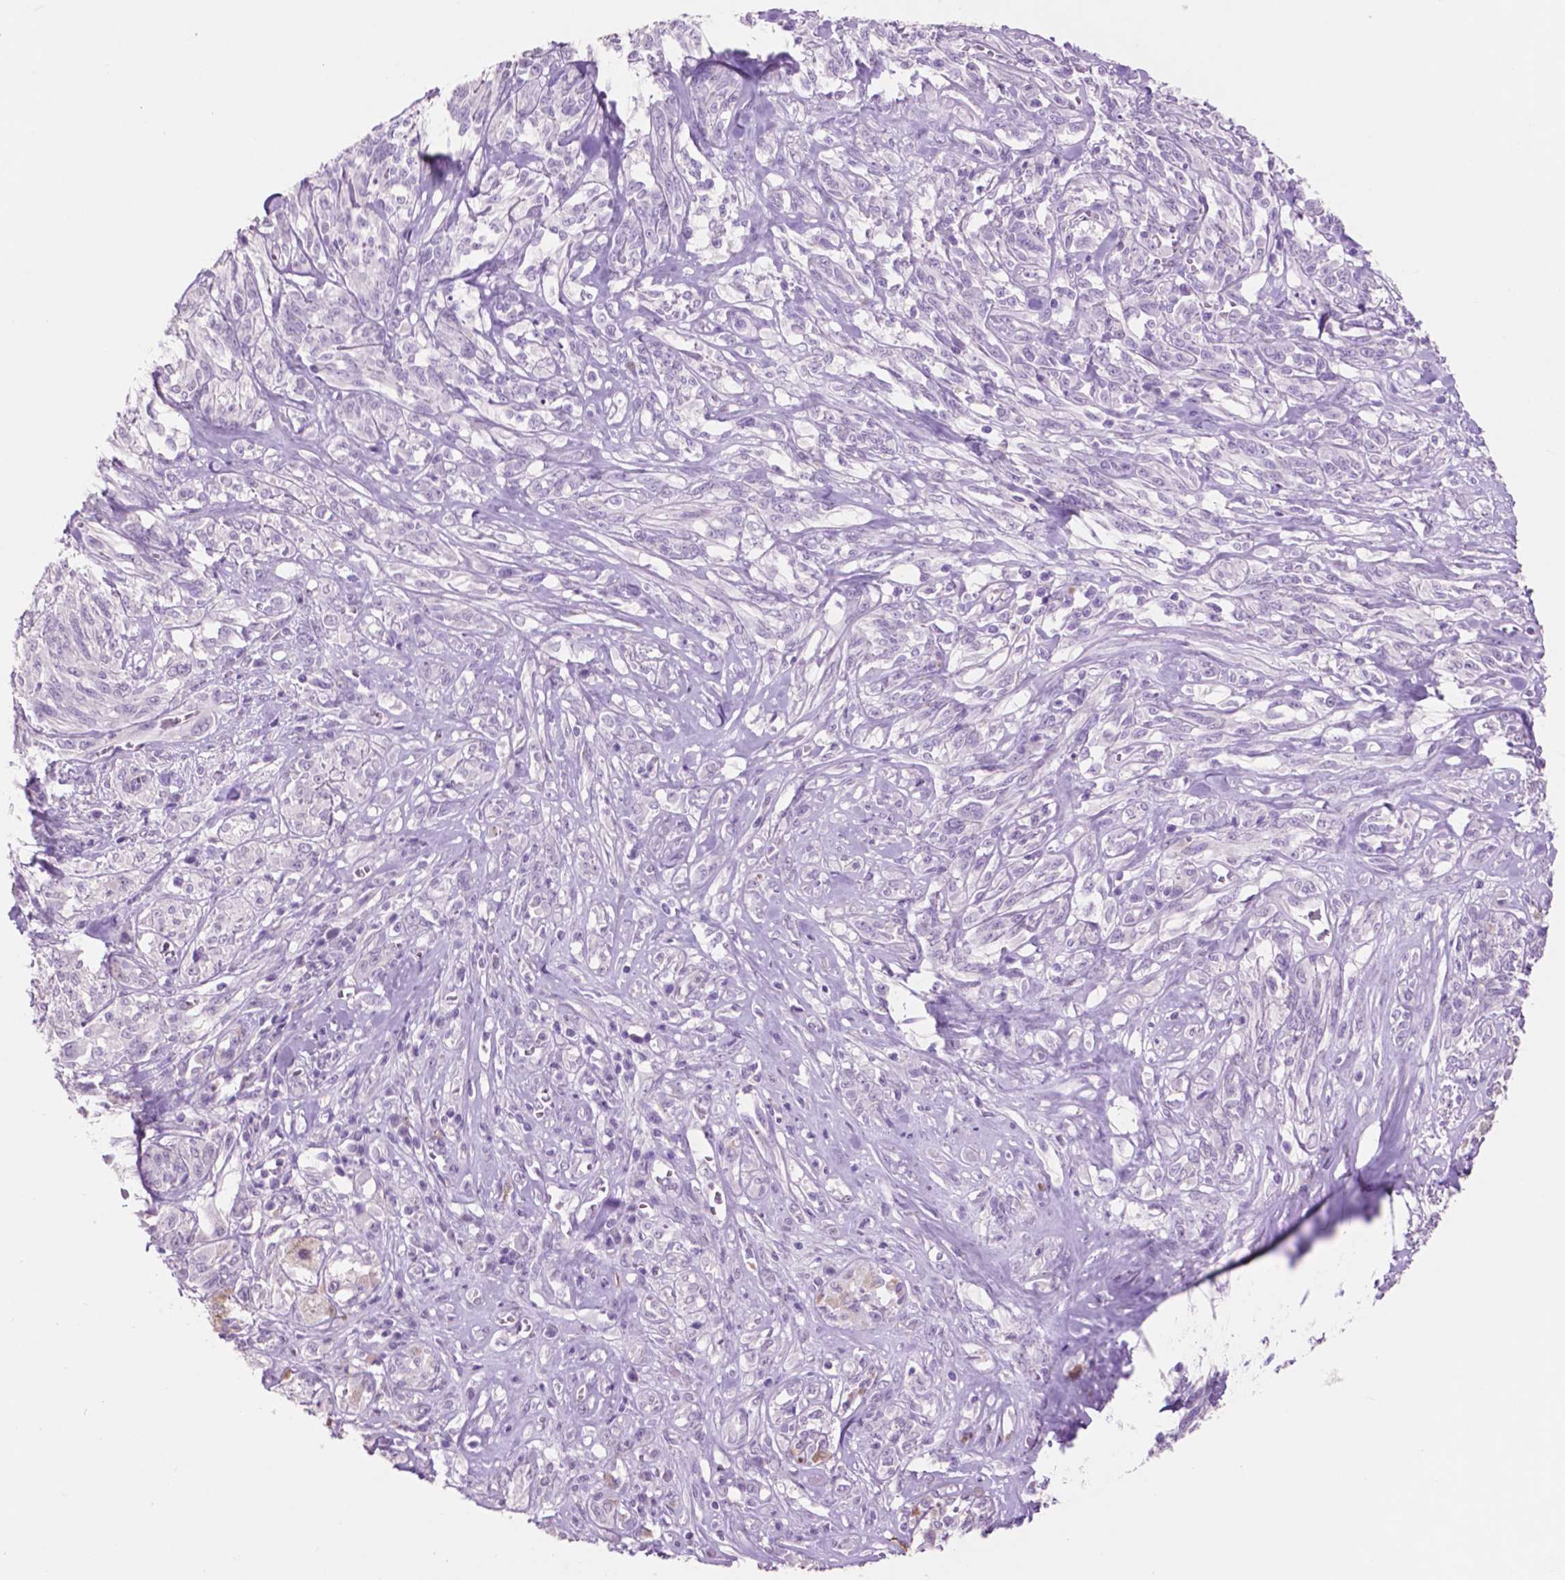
{"staining": {"intensity": "negative", "quantity": "none", "location": "none"}, "tissue": "melanoma", "cell_type": "Tumor cells", "image_type": "cancer", "snomed": [{"axis": "morphology", "description": "Malignant melanoma, NOS"}, {"axis": "topography", "description": "Skin"}], "caption": "The micrograph displays no staining of tumor cells in melanoma.", "gene": "IDO1", "patient": {"sex": "female", "age": 91}}